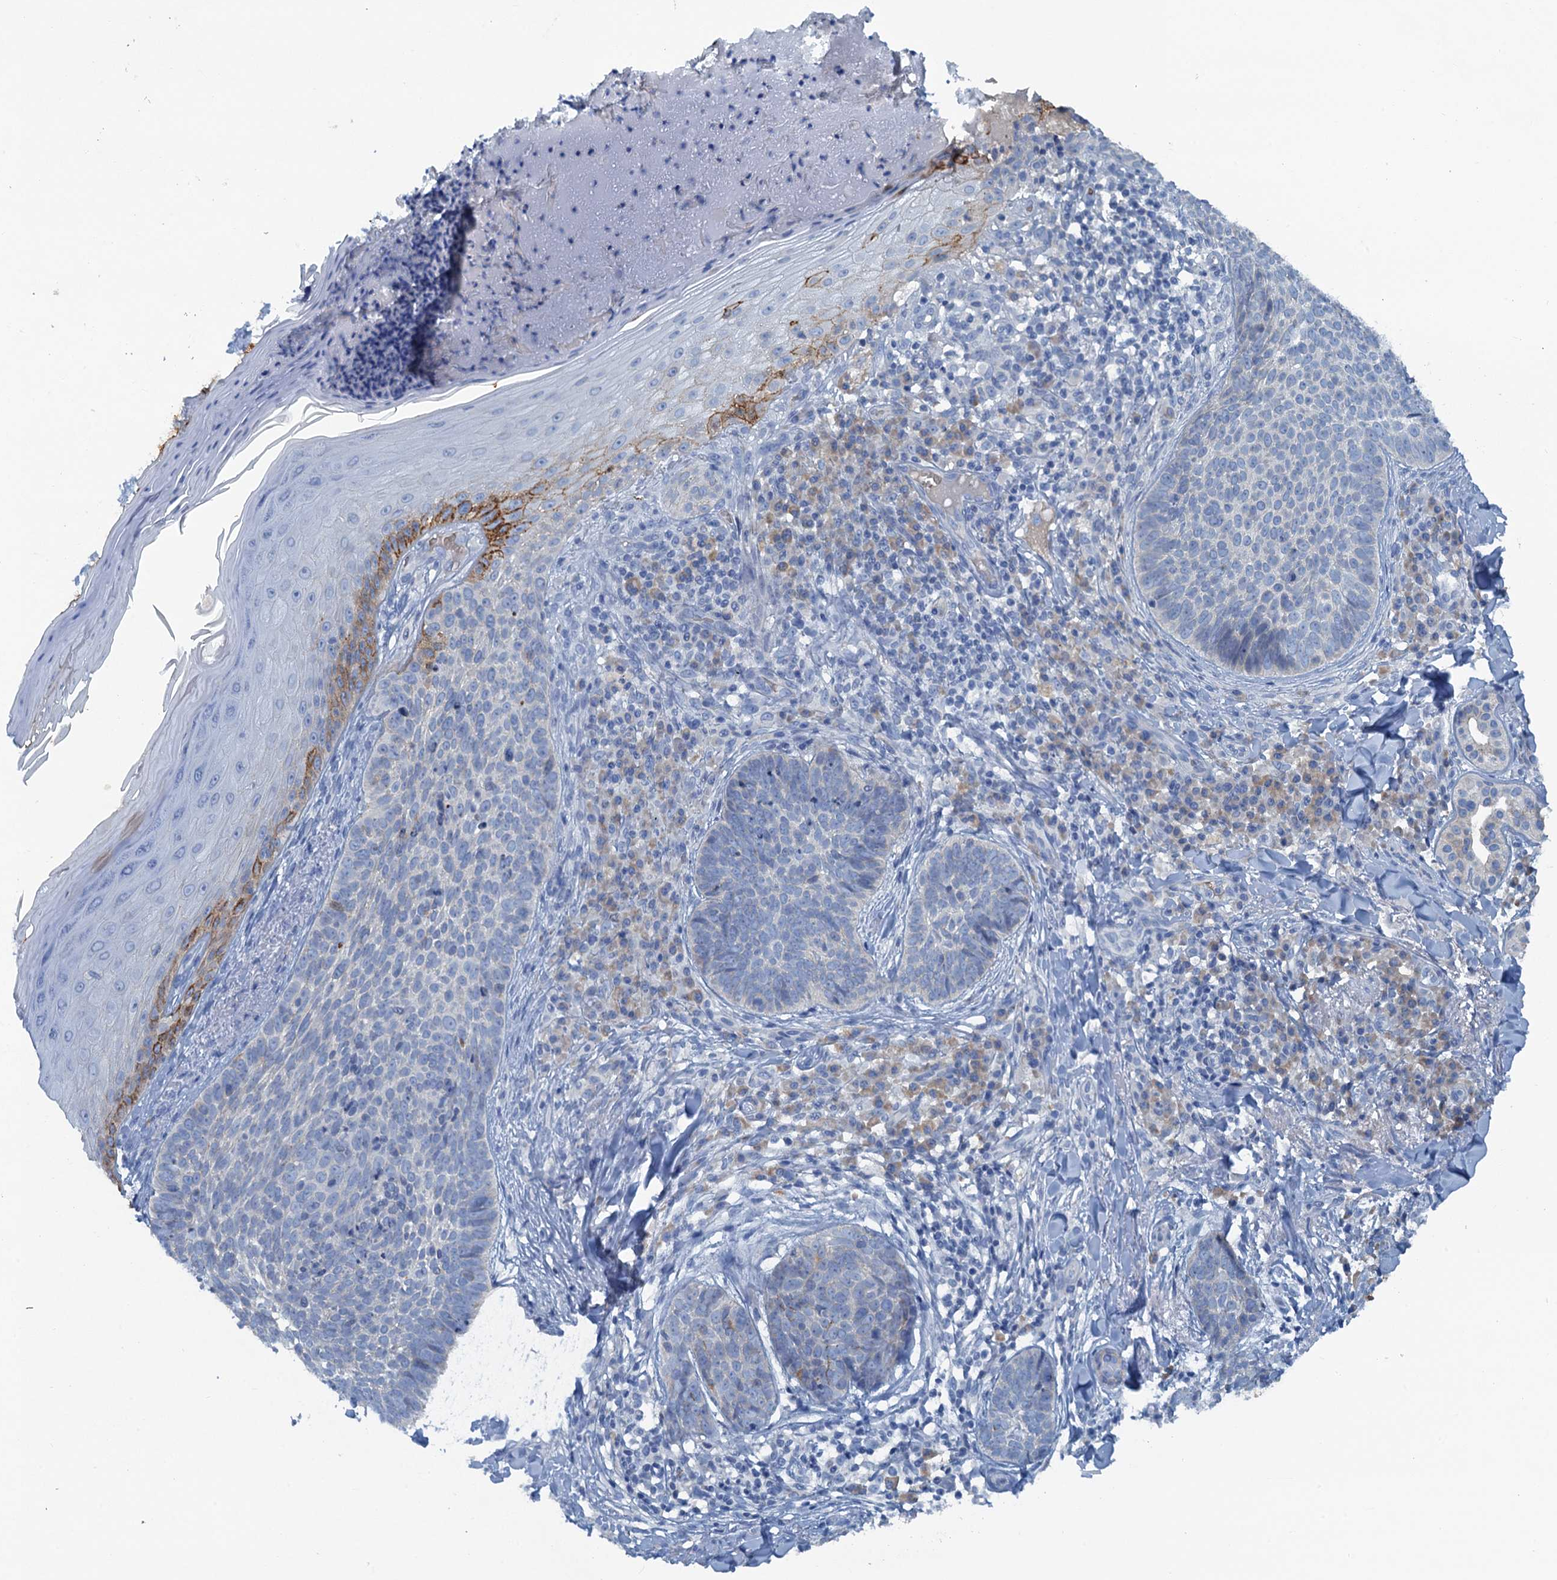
{"staining": {"intensity": "negative", "quantity": "none", "location": "none"}, "tissue": "skin cancer", "cell_type": "Tumor cells", "image_type": "cancer", "snomed": [{"axis": "morphology", "description": "Basal cell carcinoma"}, {"axis": "topography", "description": "Skin"}], "caption": "A histopathology image of skin cancer (basal cell carcinoma) stained for a protein reveals no brown staining in tumor cells. The staining was performed using DAB to visualize the protein expression in brown, while the nuclei were stained in blue with hematoxylin (Magnification: 20x).", "gene": "MYADML2", "patient": {"sex": "female", "age": 61}}